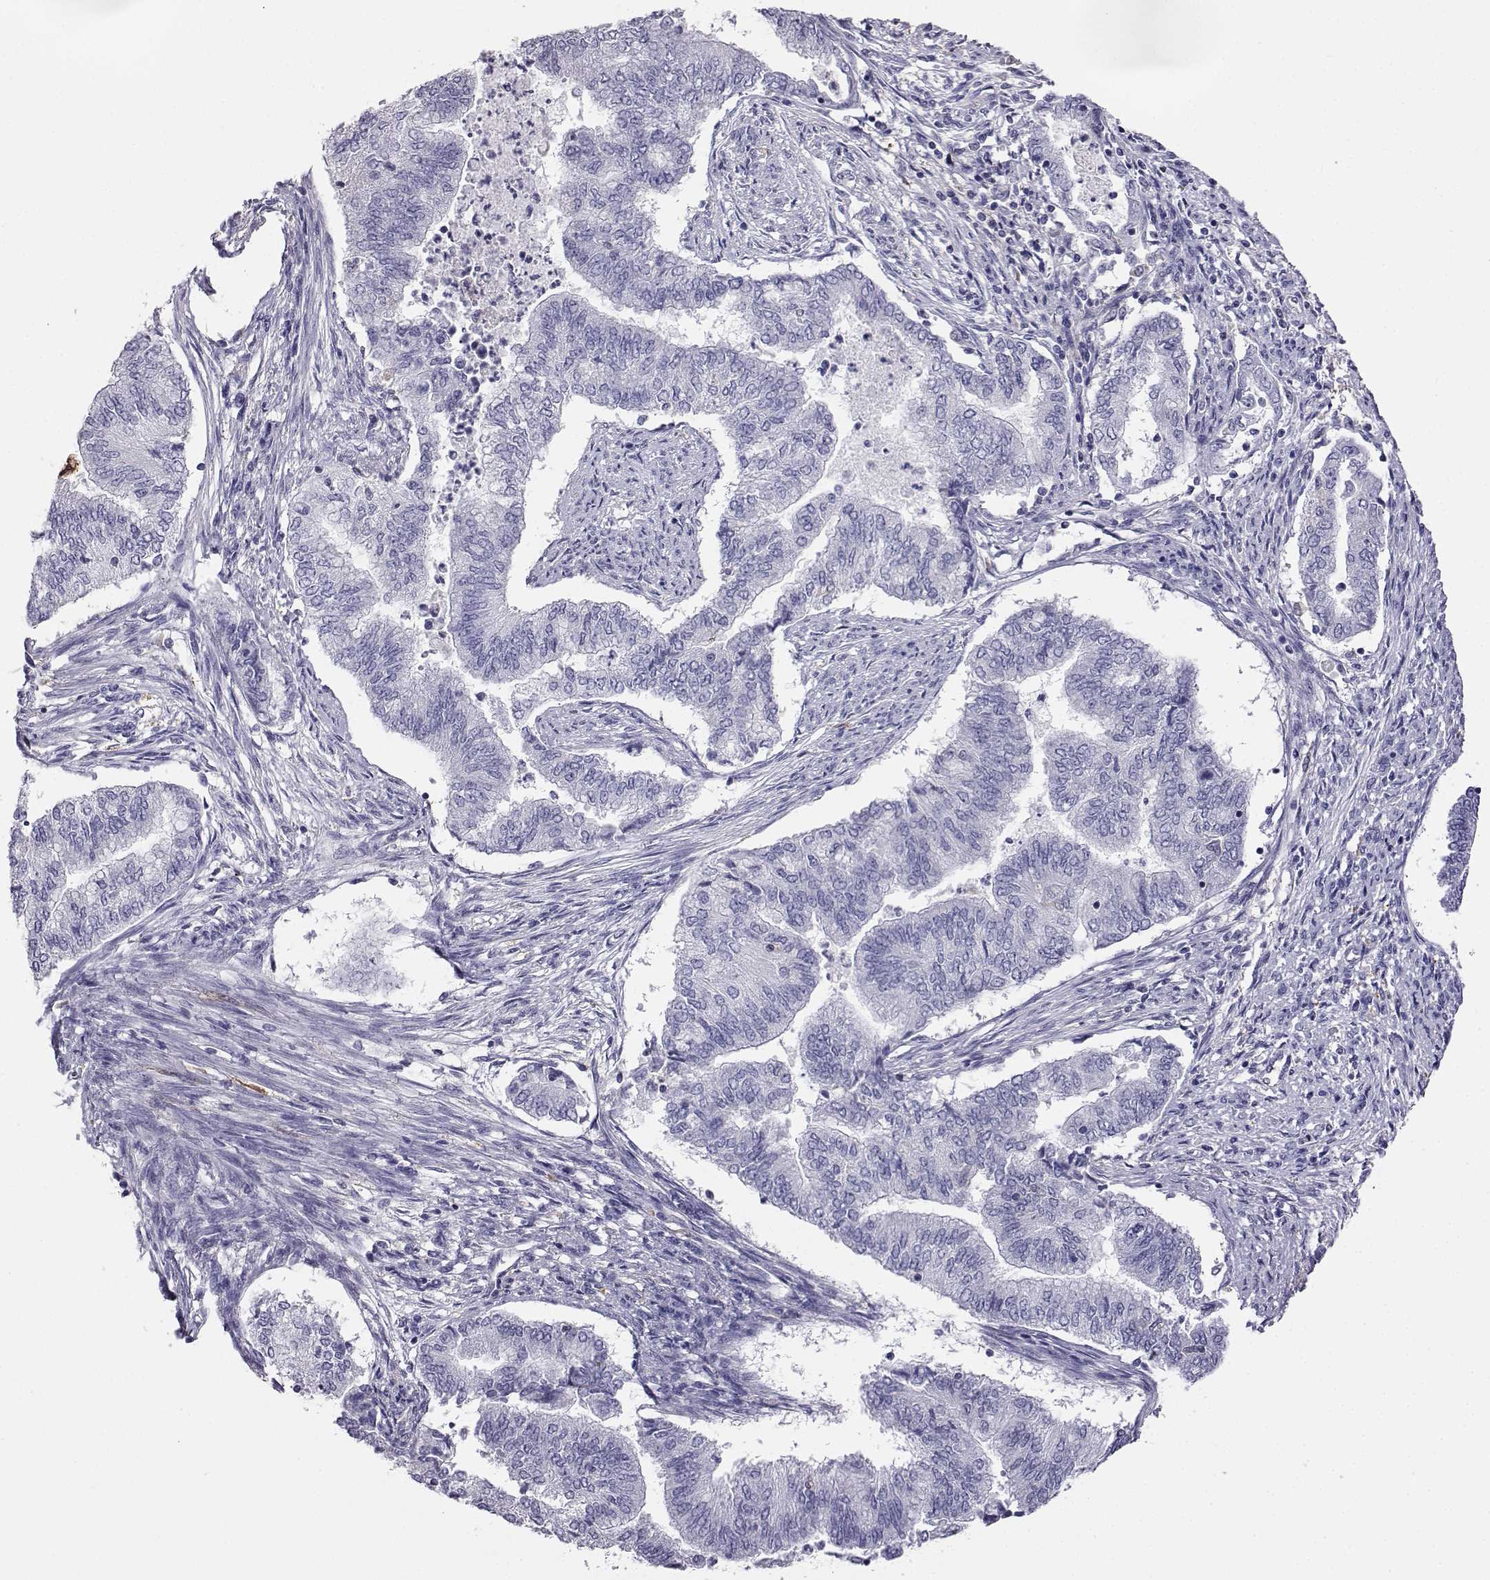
{"staining": {"intensity": "negative", "quantity": "none", "location": "none"}, "tissue": "endometrial cancer", "cell_type": "Tumor cells", "image_type": "cancer", "snomed": [{"axis": "morphology", "description": "Adenocarcinoma, NOS"}, {"axis": "topography", "description": "Endometrium"}], "caption": "A high-resolution photomicrograph shows IHC staining of endometrial cancer (adenocarcinoma), which shows no significant expression in tumor cells.", "gene": "AKR1B1", "patient": {"sex": "female", "age": 65}}